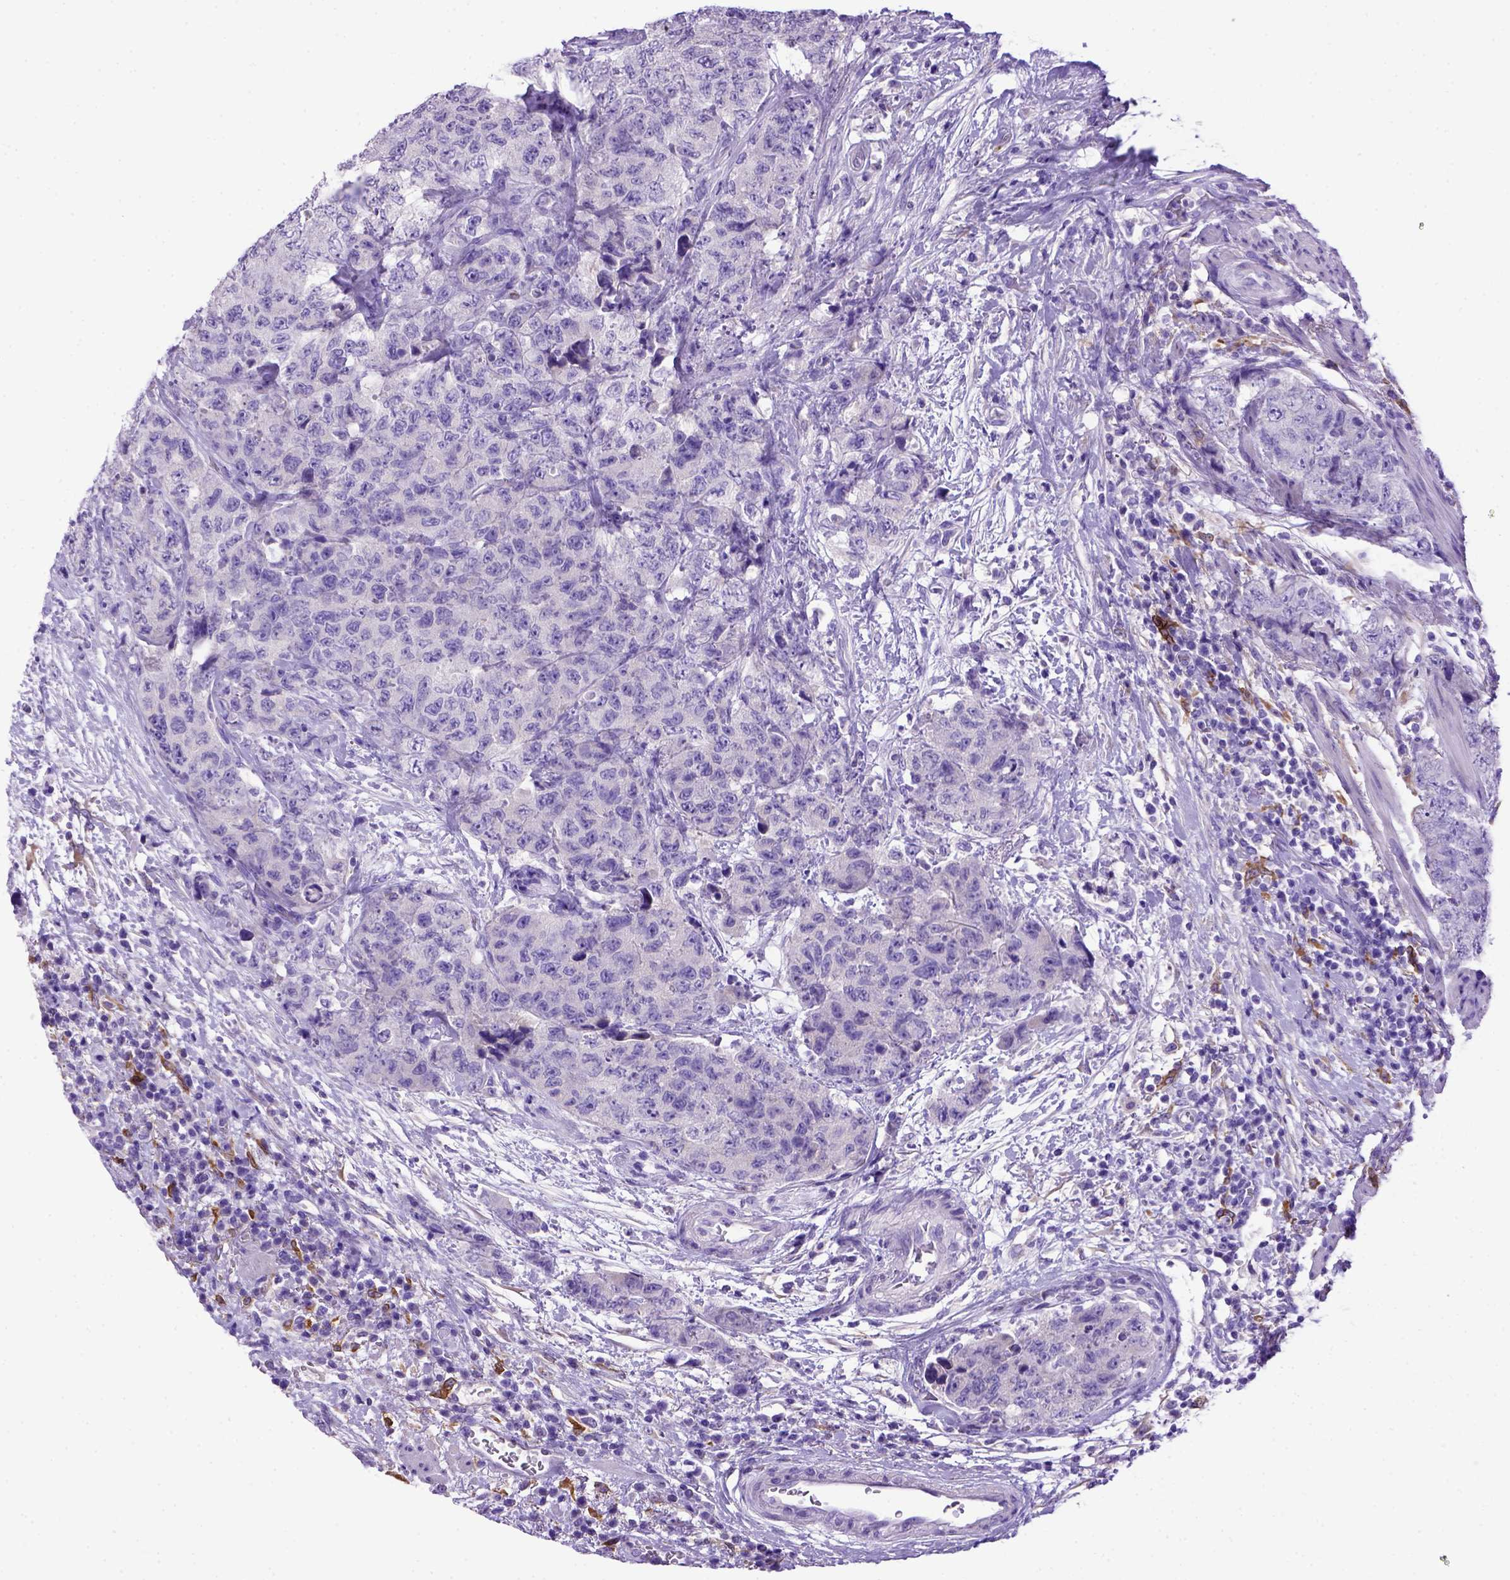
{"staining": {"intensity": "negative", "quantity": "none", "location": "none"}, "tissue": "urothelial cancer", "cell_type": "Tumor cells", "image_type": "cancer", "snomed": [{"axis": "morphology", "description": "Urothelial carcinoma, High grade"}, {"axis": "topography", "description": "Urinary bladder"}], "caption": "IHC photomicrograph of human urothelial cancer stained for a protein (brown), which demonstrates no staining in tumor cells.", "gene": "PTGES", "patient": {"sex": "female", "age": 78}}